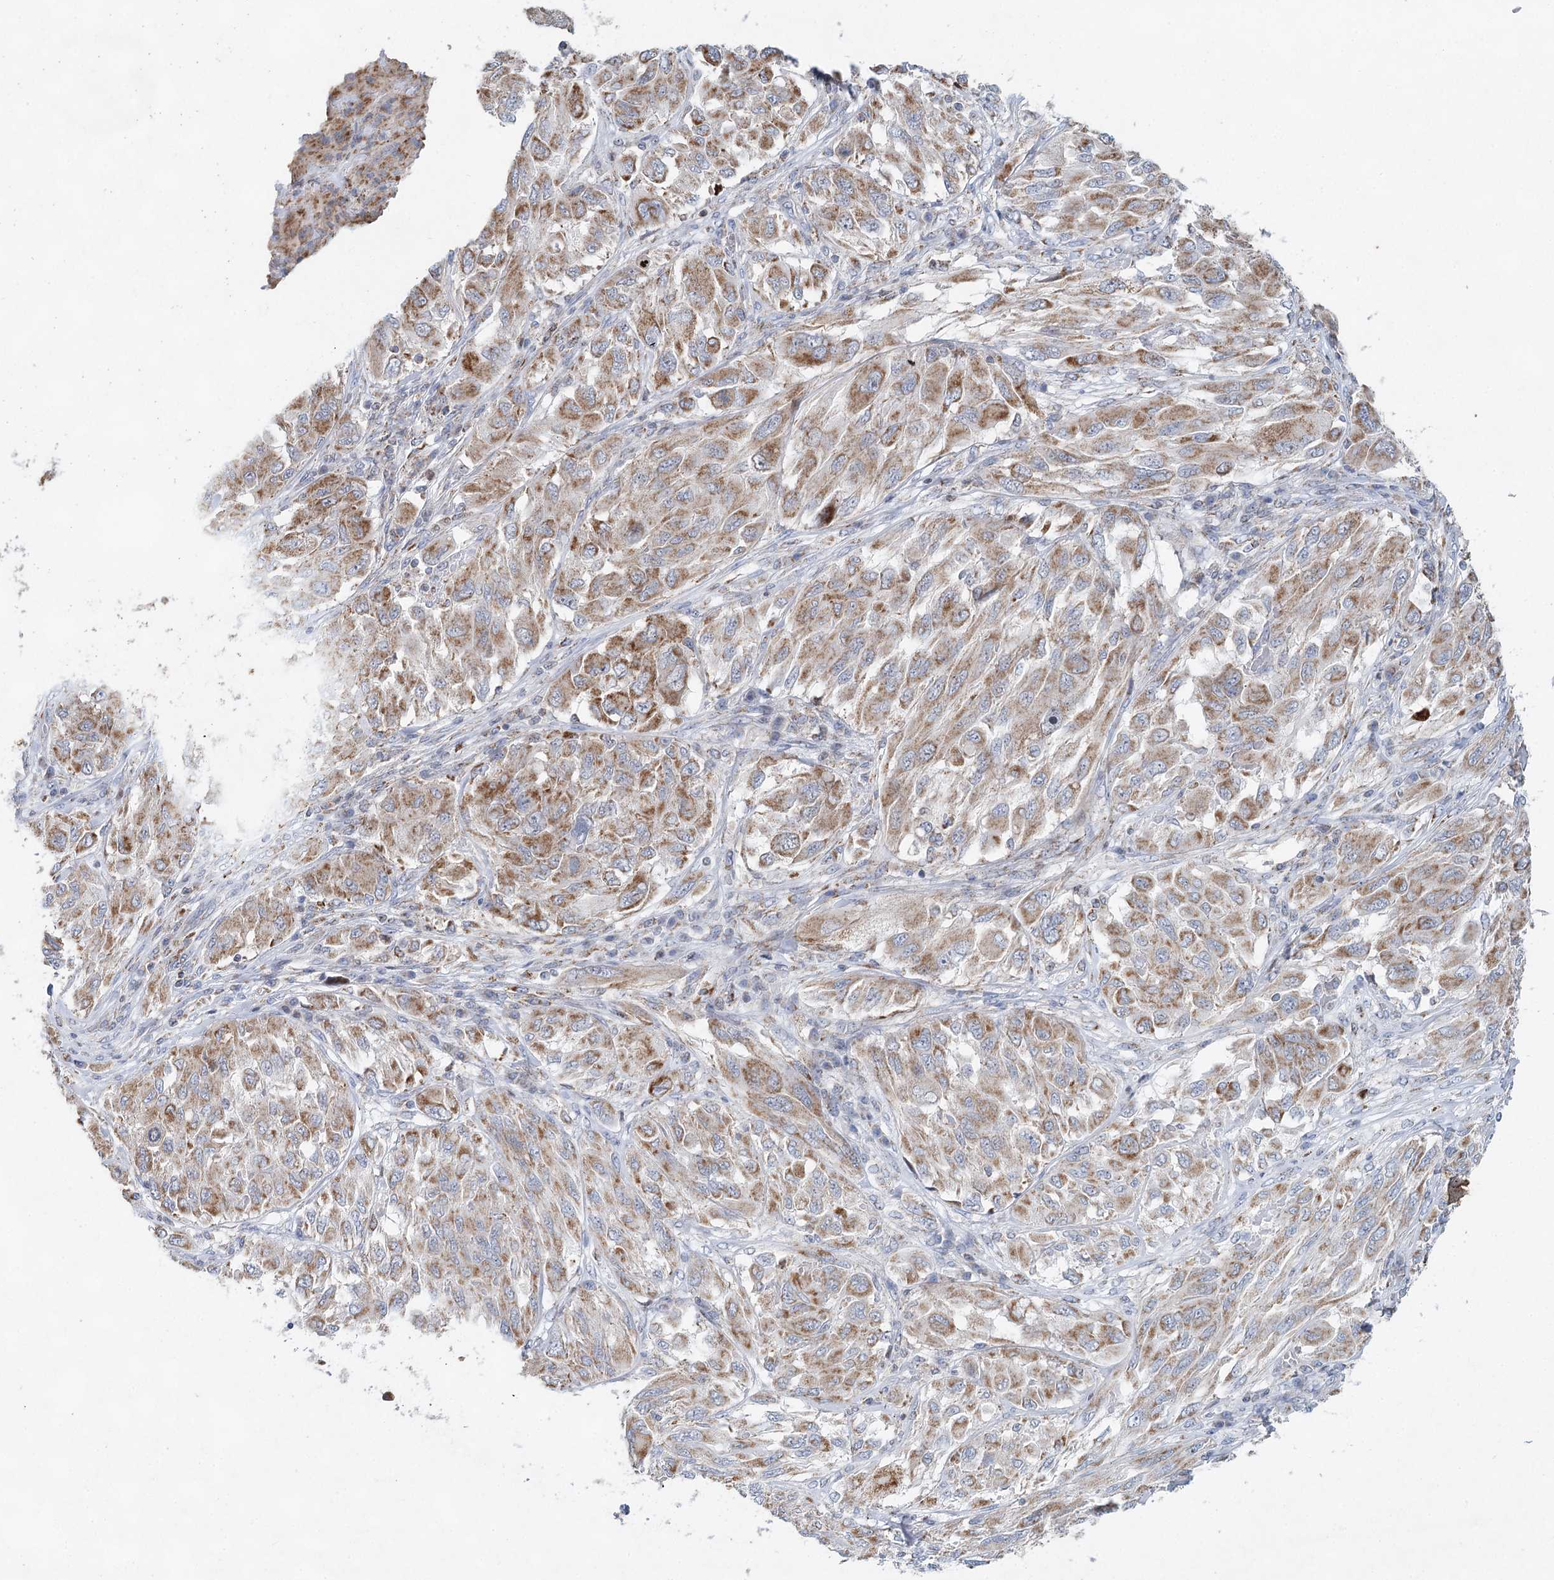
{"staining": {"intensity": "moderate", "quantity": ">75%", "location": "cytoplasmic/membranous"}, "tissue": "melanoma", "cell_type": "Tumor cells", "image_type": "cancer", "snomed": [{"axis": "morphology", "description": "Malignant melanoma, NOS"}, {"axis": "topography", "description": "Skin"}], "caption": "Immunohistochemical staining of human malignant melanoma reveals medium levels of moderate cytoplasmic/membranous positivity in about >75% of tumor cells.", "gene": "XPO6", "patient": {"sex": "female", "age": 91}}